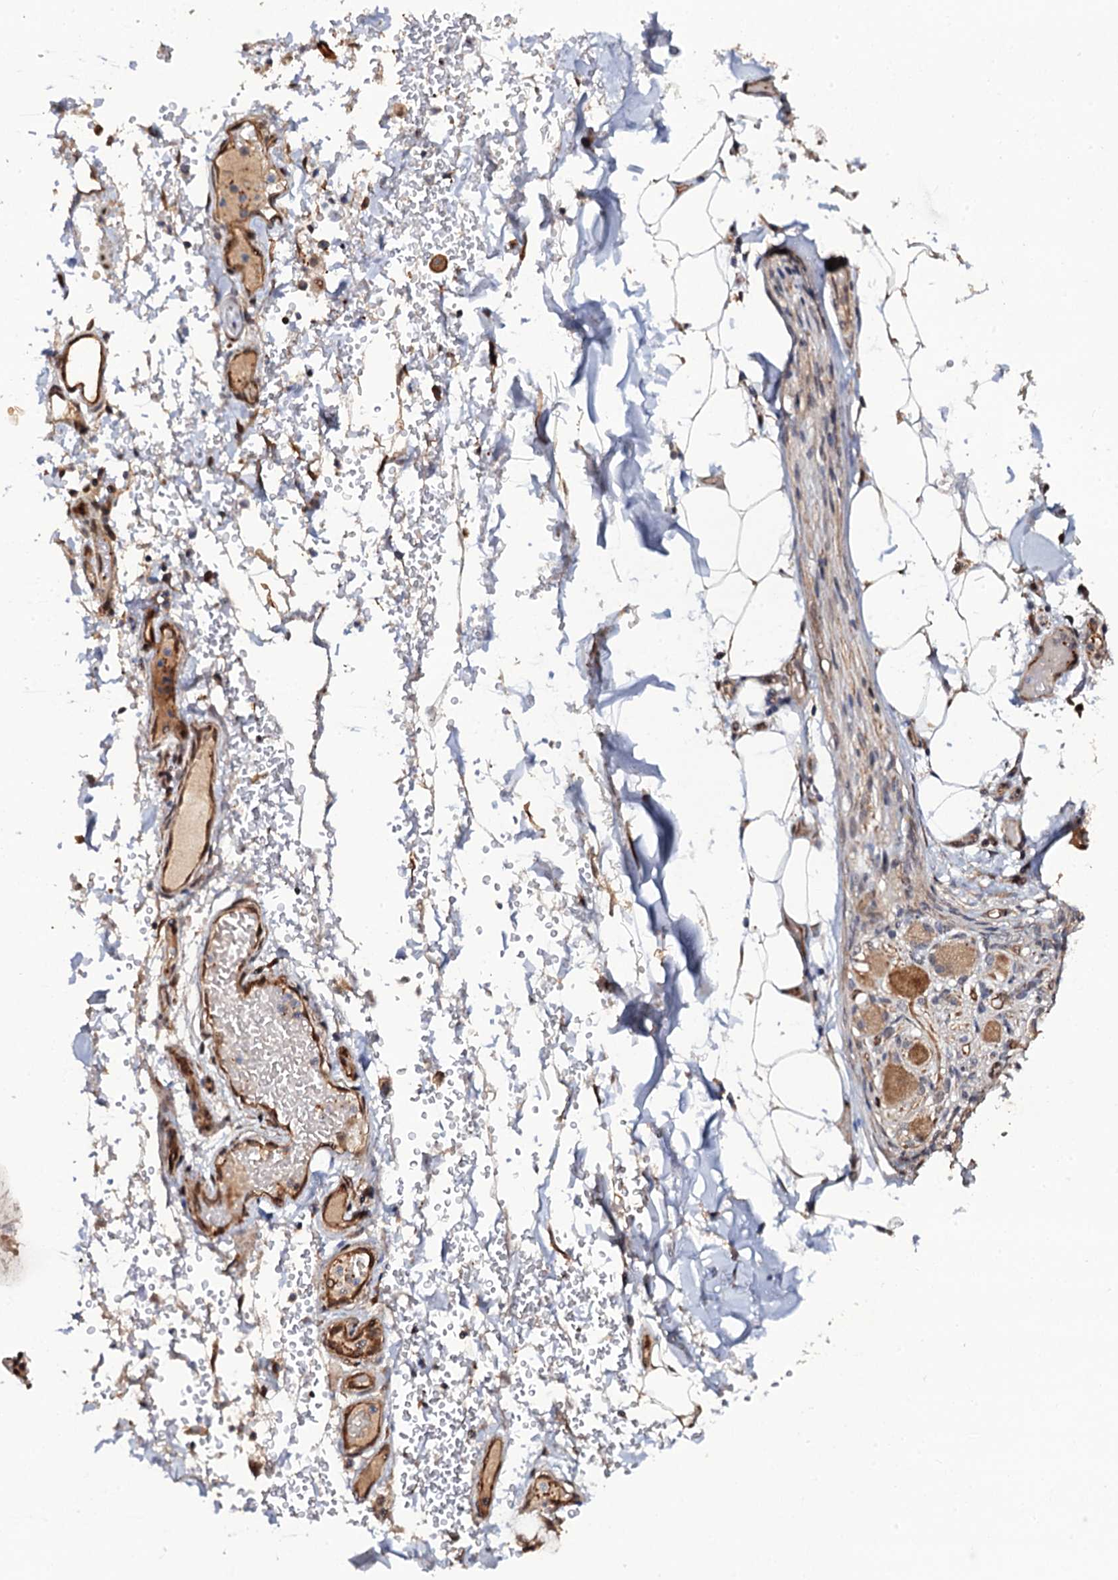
{"staining": {"intensity": "negative", "quantity": "none", "location": "none"}, "tissue": "adipose tissue", "cell_type": "Adipocytes", "image_type": "normal", "snomed": [{"axis": "morphology", "description": "Normal tissue, NOS"}, {"axis": "topography", "description": "Lymph node"}, {"axis": "topography", "description": "Cartilage tissue"}, {"axis": "topography", "description": "Bronchus"}], "caption": "Immunohistochemistry of benign adipose tissue demonstrates no expression in adipocytes. (DAB (3,3'-diaminobenzidine) immunohistochemistry, high magnification).", "gene": "LRRC63", "patient": {"sex": "male", "age": 63}}